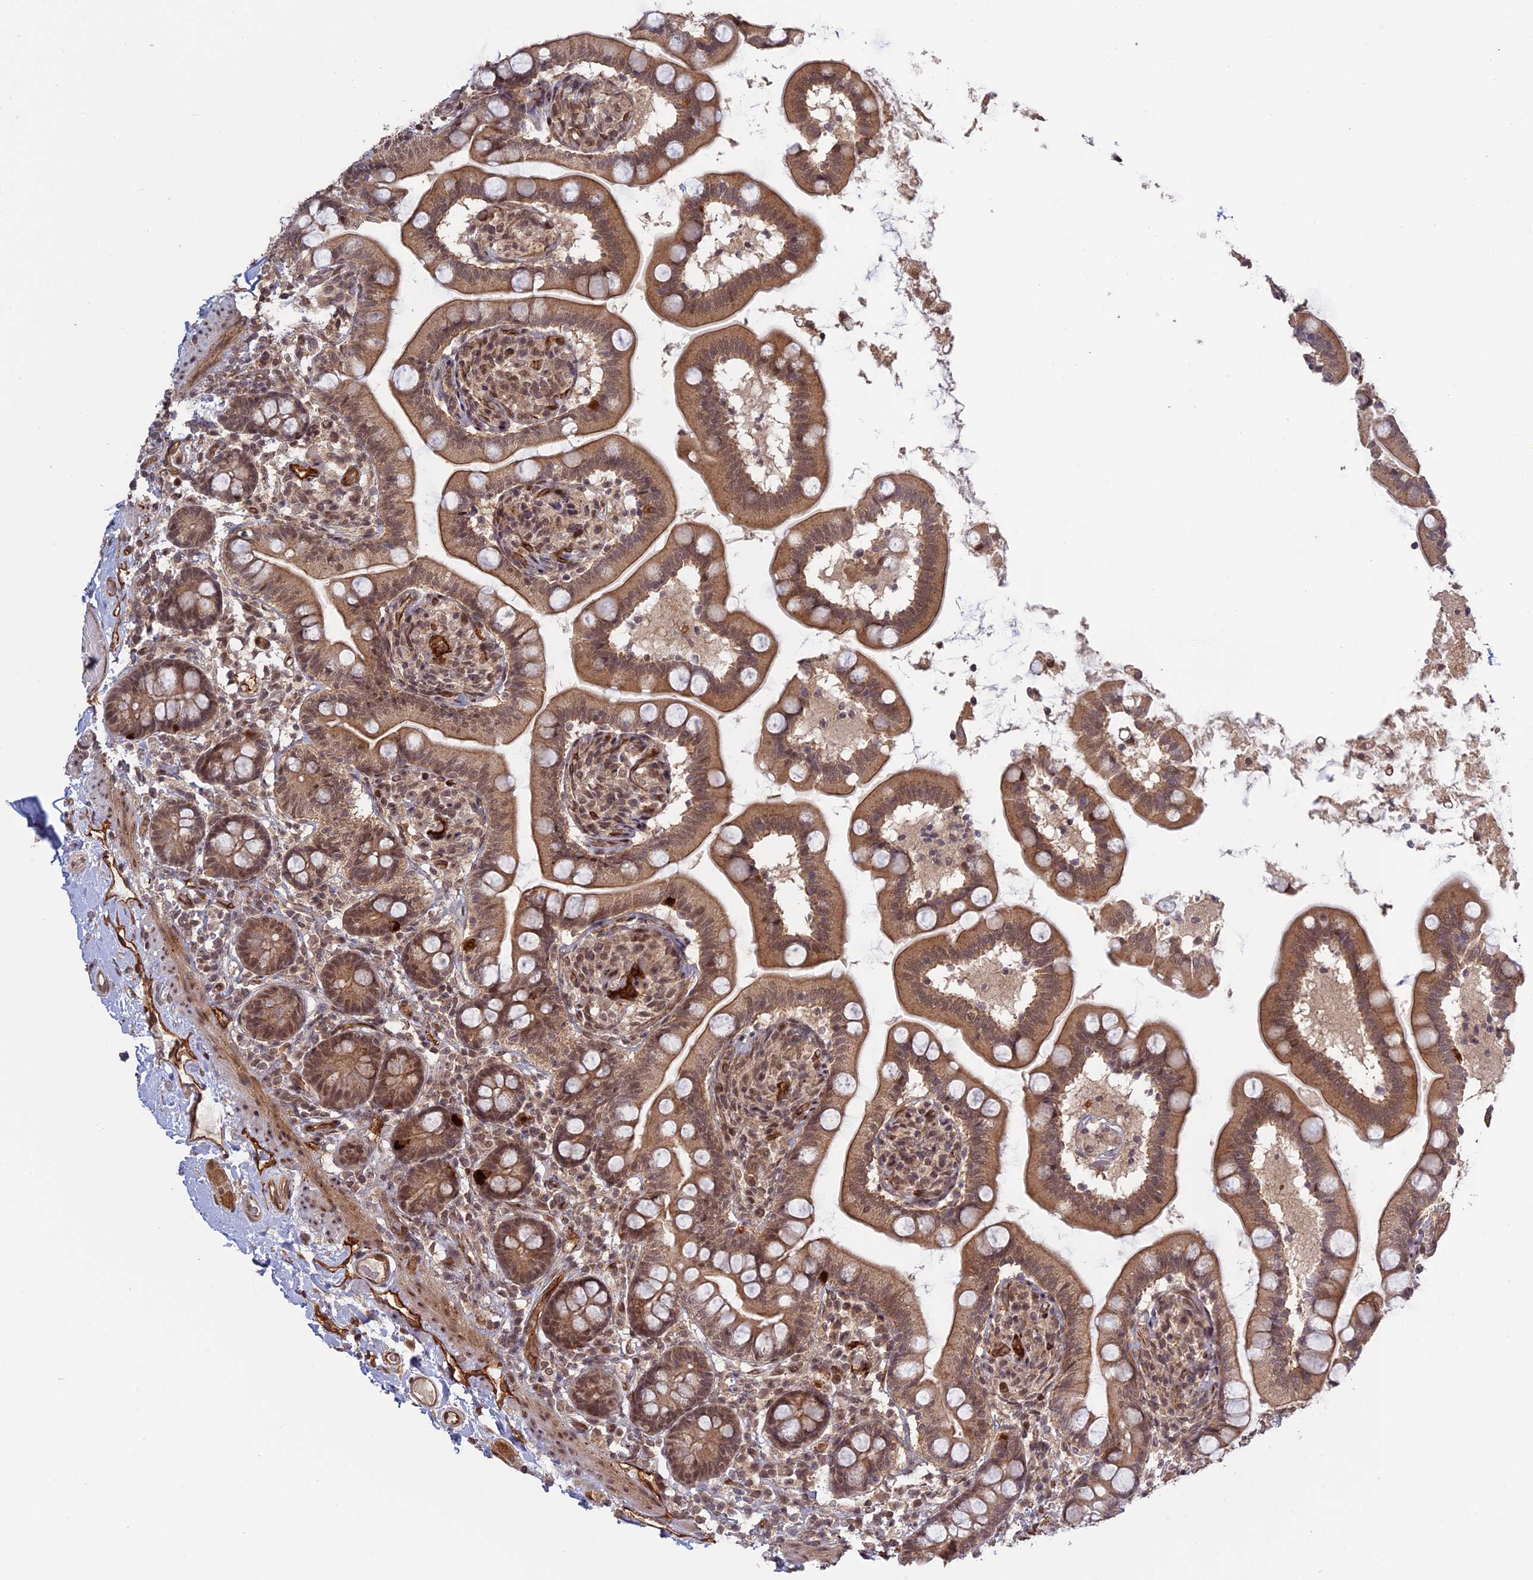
{"staining": {"intensity": "moderate", "quantity": ">75%", "location": "cytoplasmic/membranous,nuclear"}, "tissue": "small intestine", "cell_type": "Glandular cells", "image_type": "normal", "snomed": [{"axis": "morphology", "description": "Normal tissue, NOS"}, {"axis": "topography", "description": "Small intestine"}], "caption": "Immunohistochemistry (DAB) staining of unremarkable human small intestine demonstrates moderate cytoplasmic/membranous,nuclear protein expression in approximately >75% of glandular cells.", "gene": "PKIG", "patient": {"sex": "female", "age": 64}}